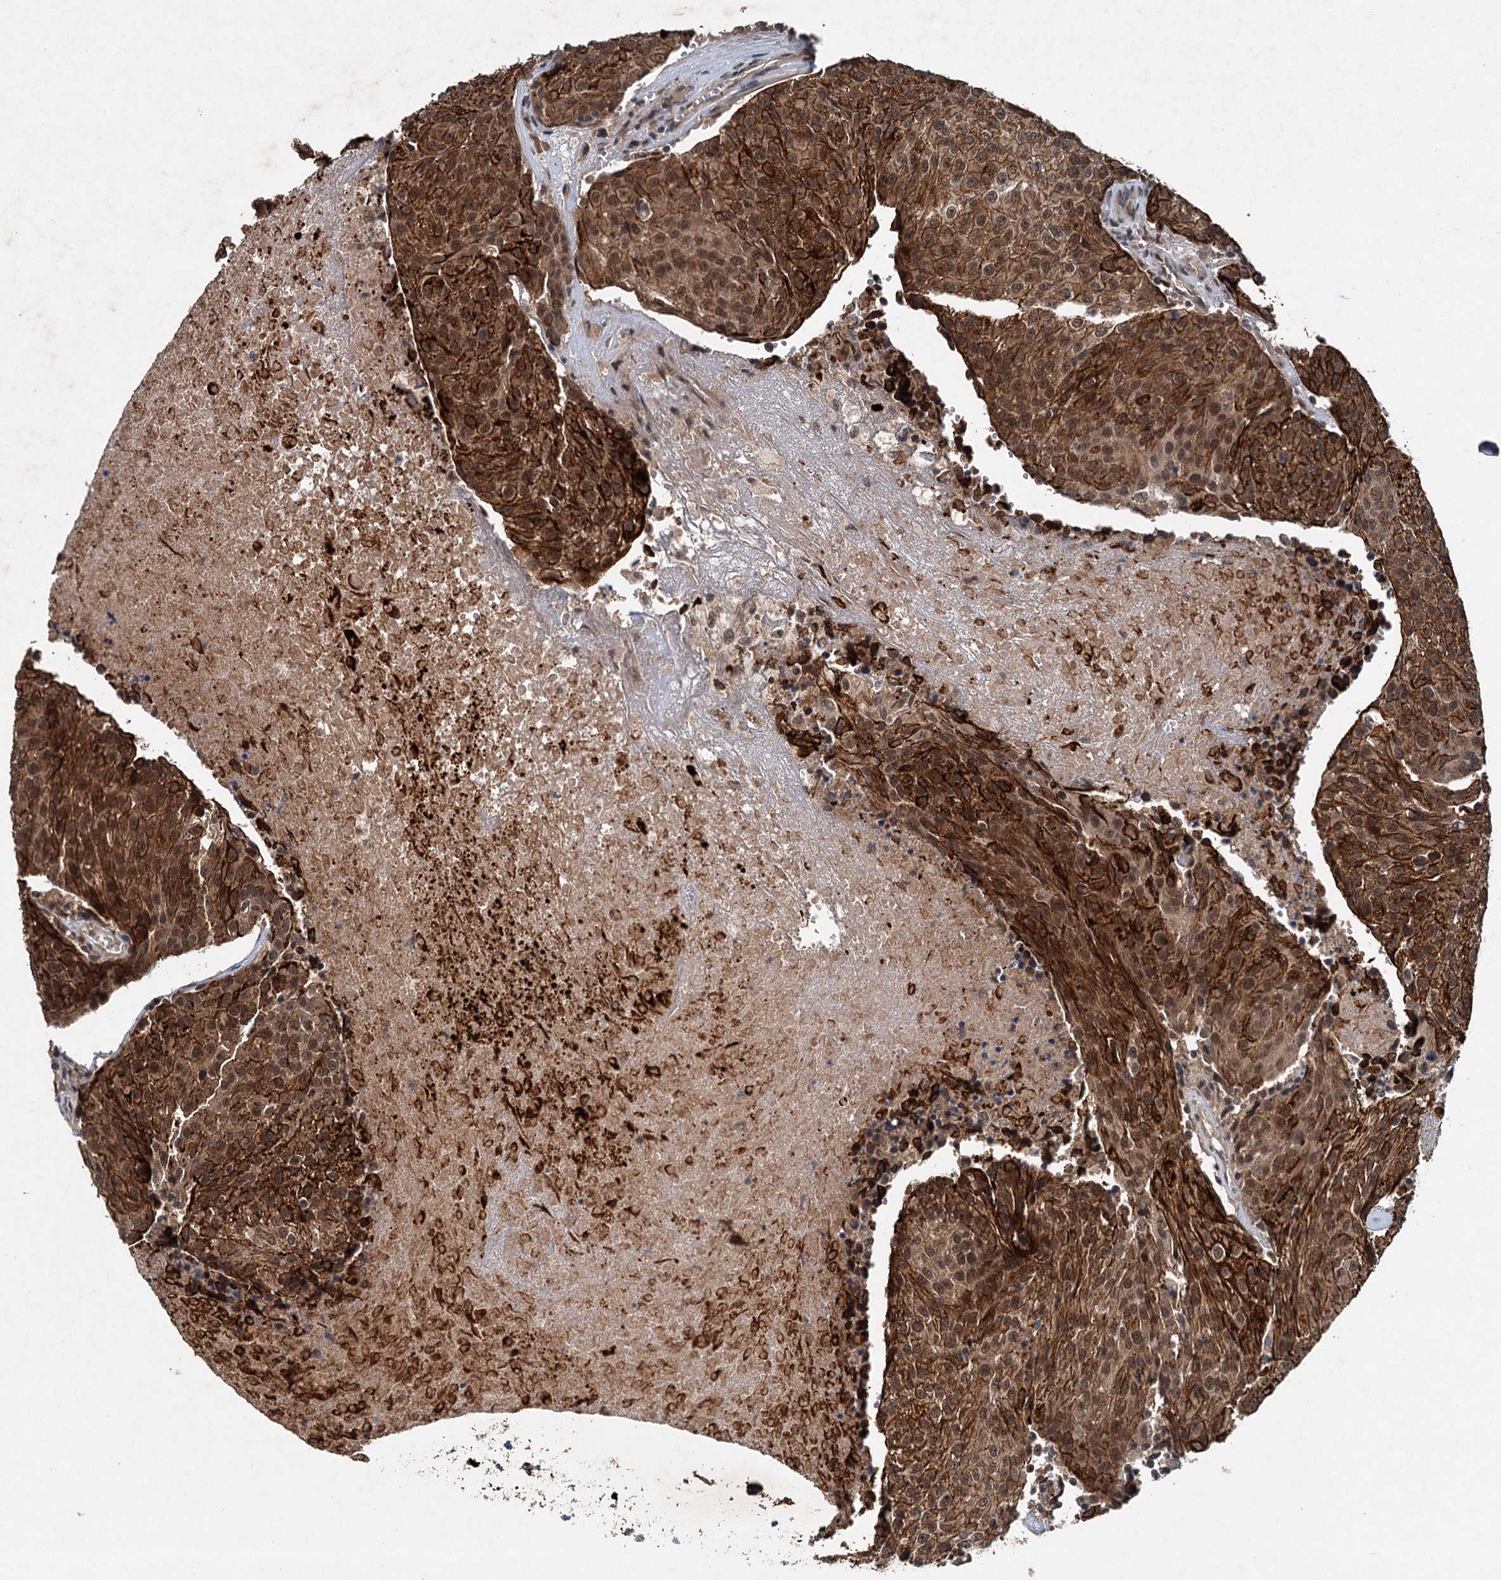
{"staining": {"intensity": "strong", "quantity": ">75%", "location": "cytoplasmic/membranous,nuclear"}, "tissue": "urothelial cancer", "cell_type": "Tumor cells", "image_type": "cancer", "snomed": [{"axis": "morphology", "description": "Urothelial carcinoma, High grade"}, {"axis": "topography", "description": "Urinary bladder"}], "caption": "Urothelial cancer stained for a protein (brown) demonstrates strong cytoplasmic/membranous and nuclear positive expression in about >75% of tumor cells.", "gene": "RITA1", "patient": {"sex": "female", "age": 85}}